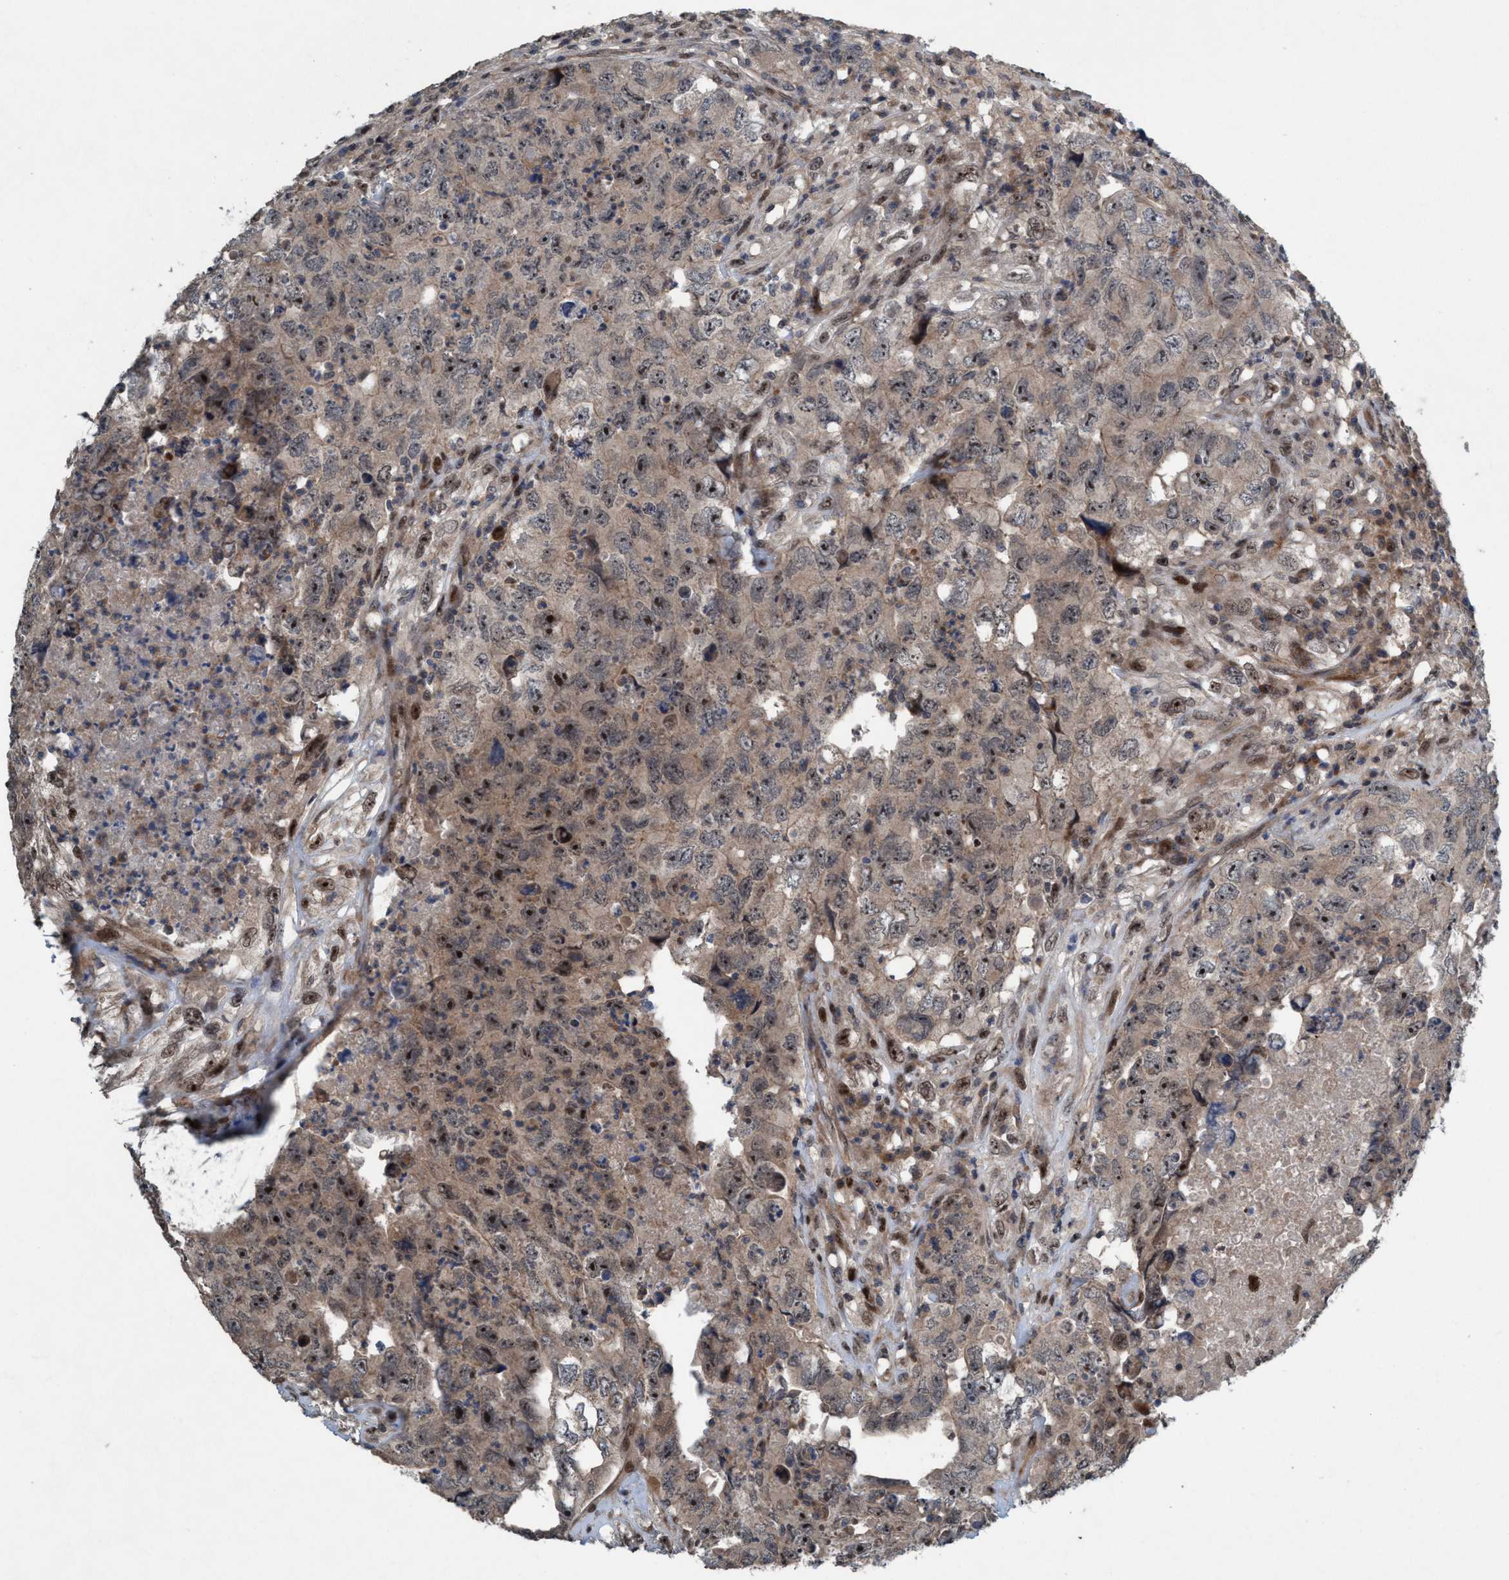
{"staining": {"intensity": "moderate", "quantity": ">75%", "location": "cytoplasmic/membranous,nuclear"}, "tissue": "testis cancer", "cell_type": "Tumor cells", "image_type": "cancer", "snomed": [{"axis": "morphology", "description": "Carcinoma, Embryonal, NOS"}, {"axis": "topography", "description": "Testis"}], "caption": "This is a photomicrograph of IHC staining of testis embryonal carcinoma, which shows moderate staining in the cytoplasmic/membranous and nuclear of tumor cells.", "gene": "NISCH", "patient": {"sex": "male", "age": 32}}